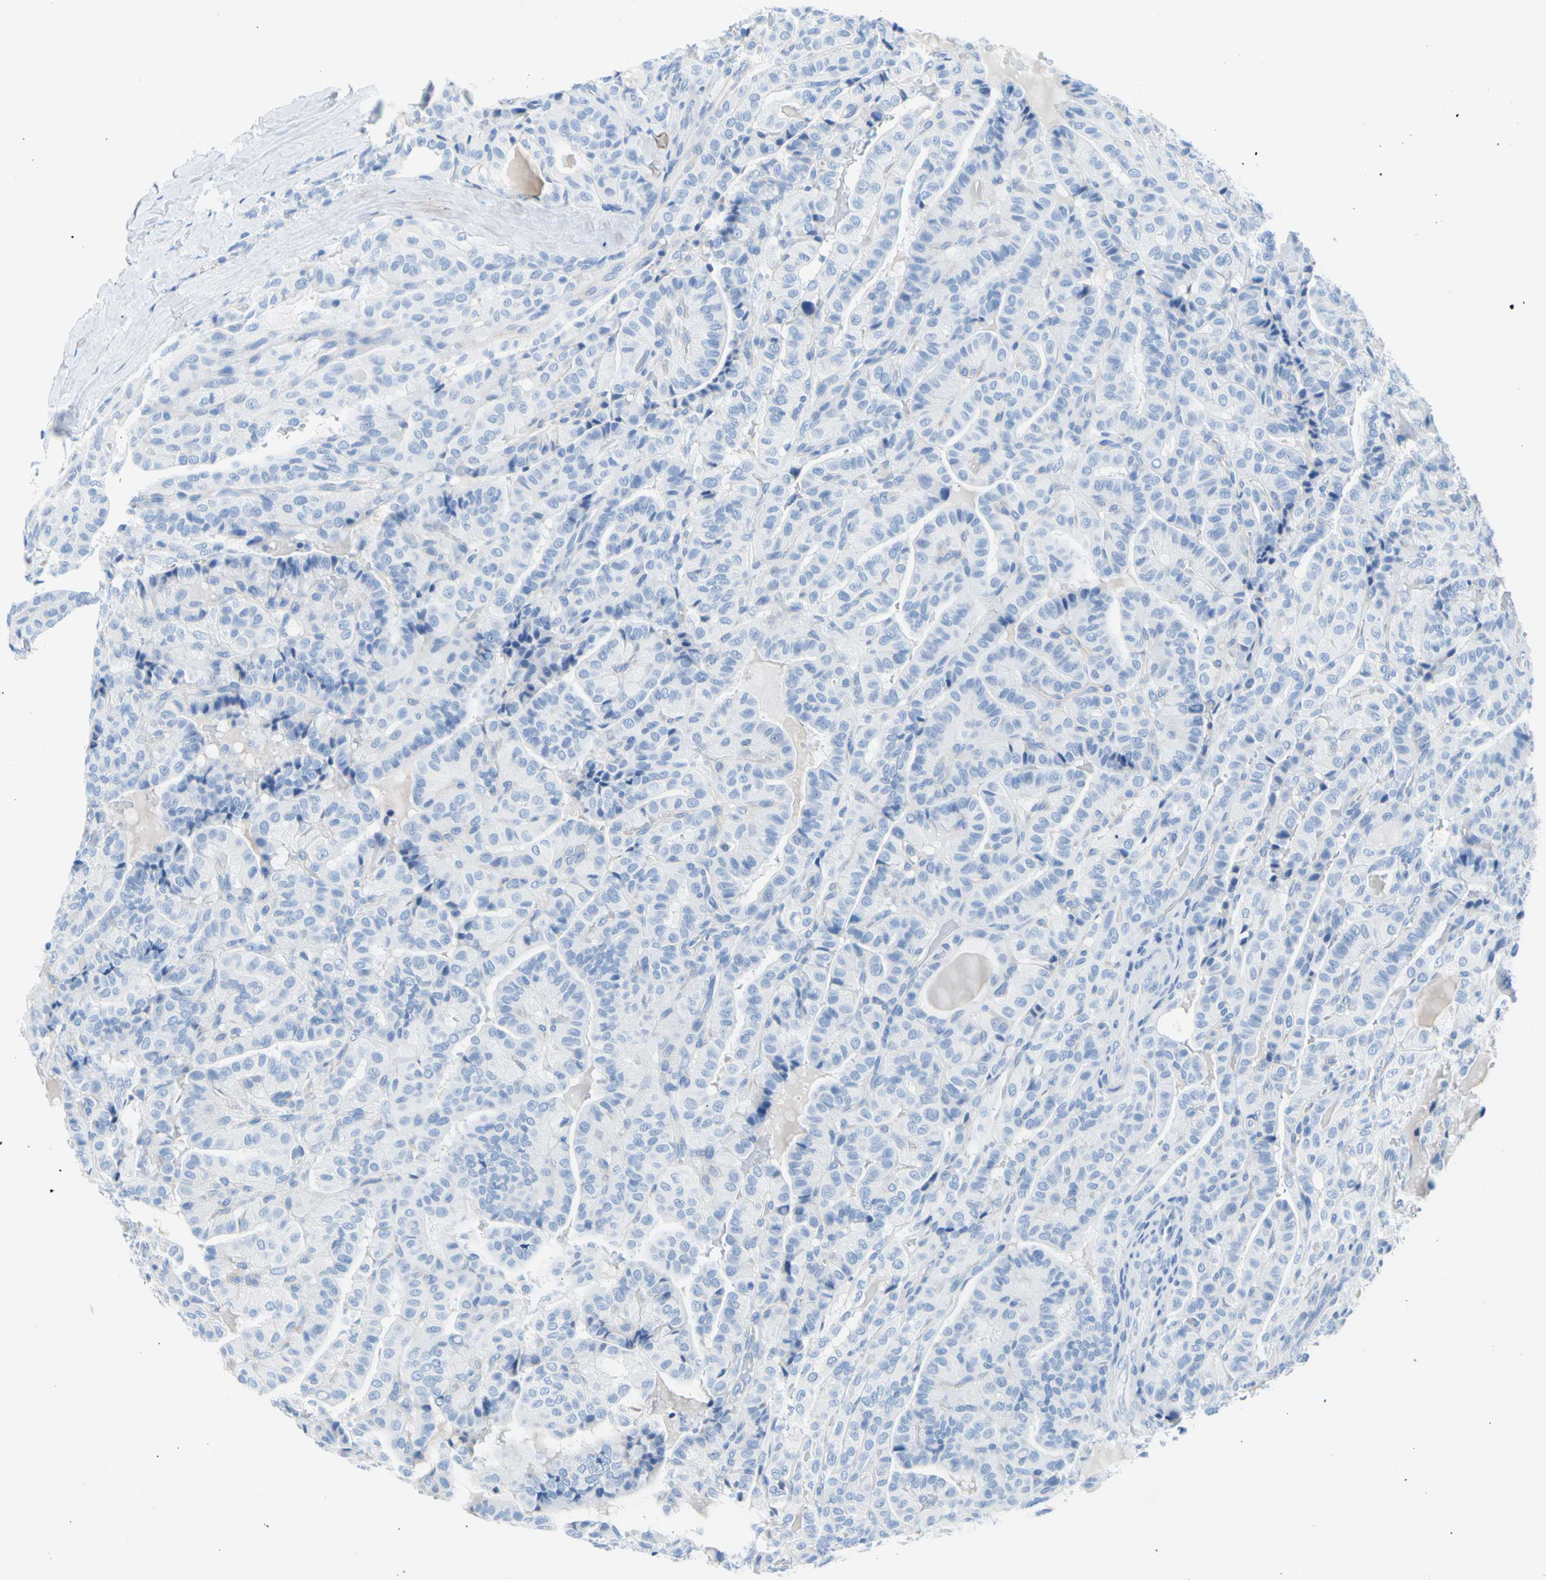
{"staining": {"intensity": "negative", "quantity": "none", "location": "none"}, "tissue": "thyroid cancer", "cell_type": "Tumor cells", "image_type": "cancer", "snomed": [{"axis": "morphology", "description": "Papillary adenocarcinoma, NOS"}, {"axis": "topography", "description": "Thyroid gland"}], "caption": "This micrograph is of papillary adenocarcinoma (thyroid) stained with immunohistochemistry to label a protein in brown with the nuclei are counter-stained blue. There is no positivity in tumor cells.", "gene": "CEL", "patient": {"sex": "male", "age": 77}}